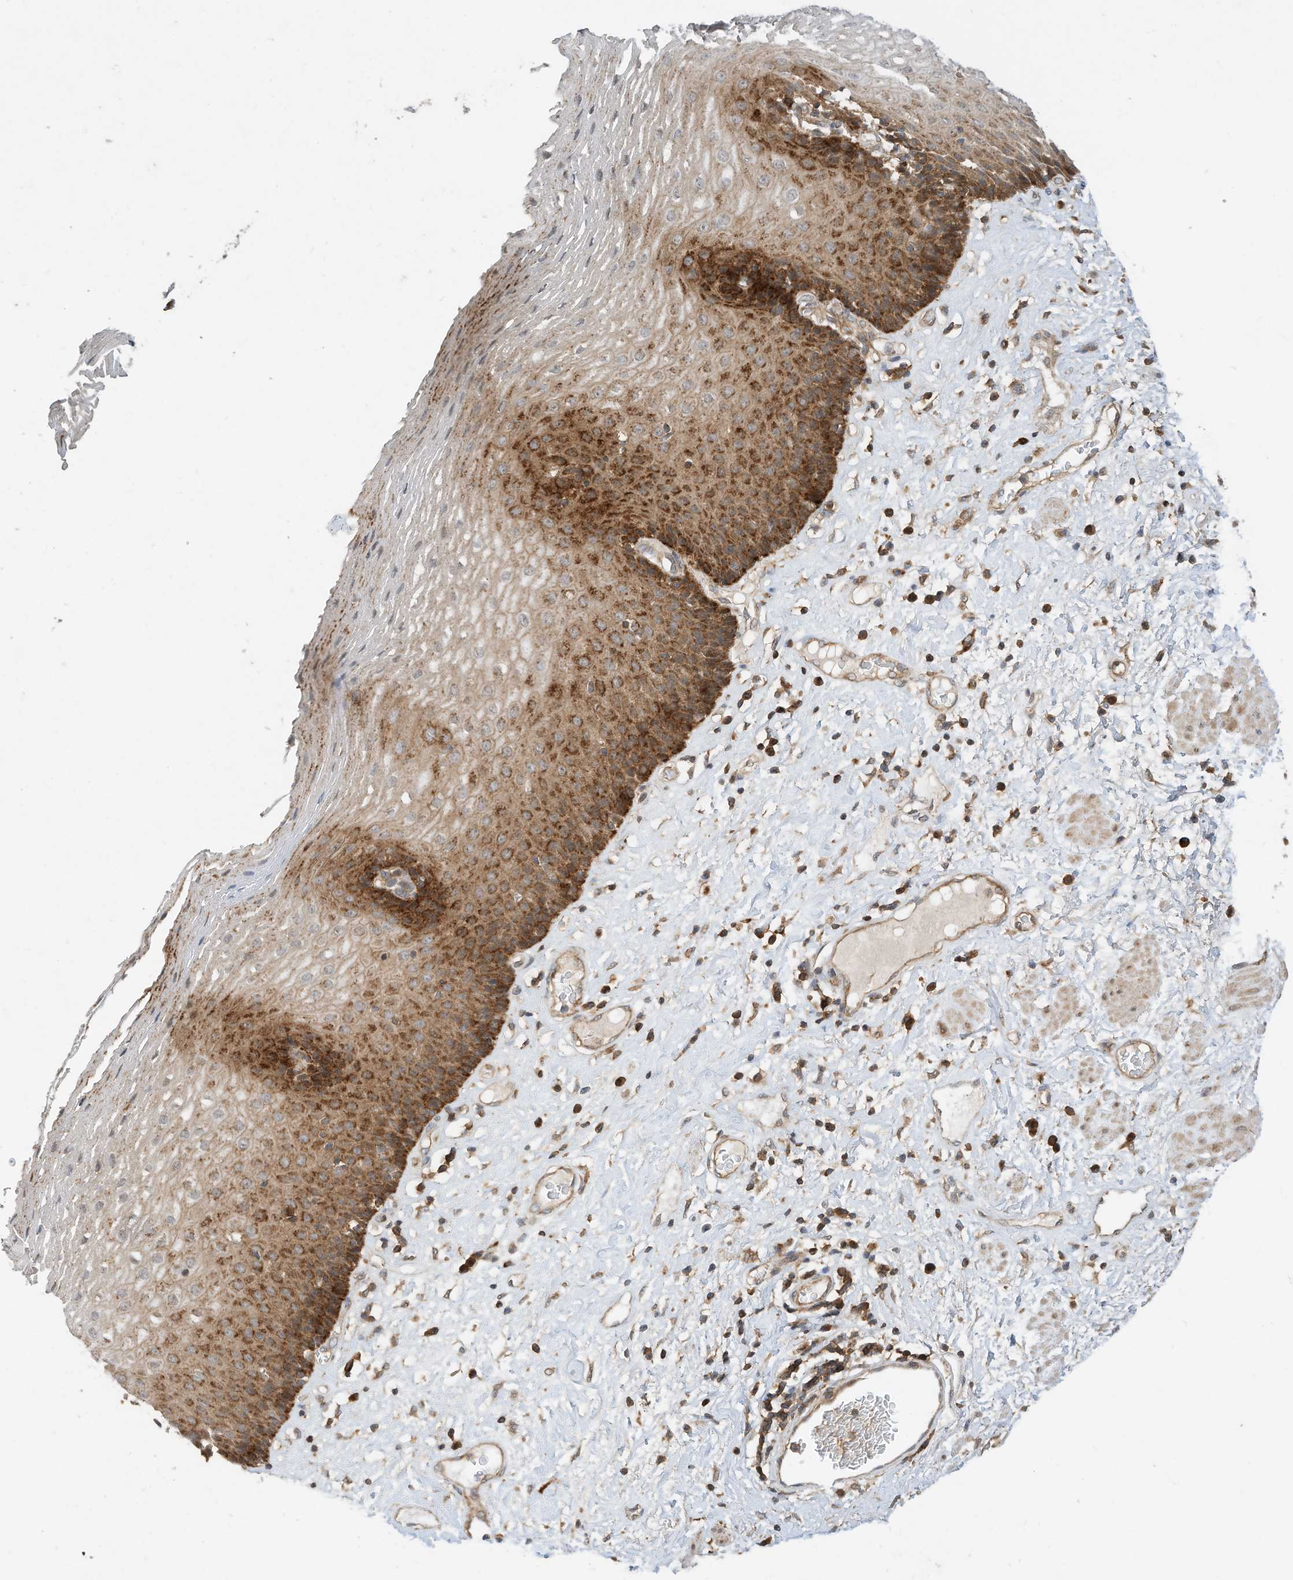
{"staining": {"intensity": "moderate", "quantity": ">75%", "location": "cytoplasmic/membranous"}, "tissue": "esophagus", "cell_type": "Squamous epithelial cells", "image_type": "normal", "snomed": [{"axis": "morphology", "description": "Normal tissue, NOS"}, {"axis": "morphology", "description": "Adenocarcinoma, NOS"}, {"axis": "topography", "description": "Esophagus"}], "caption": "Moderate cytoplasmic/membranous protein positivity is appreciated in approximately >75% of squamous epithelial cells in esophagus.", "gene": "CPAMD8", "patient": {"sex": "male", "age": 62}}